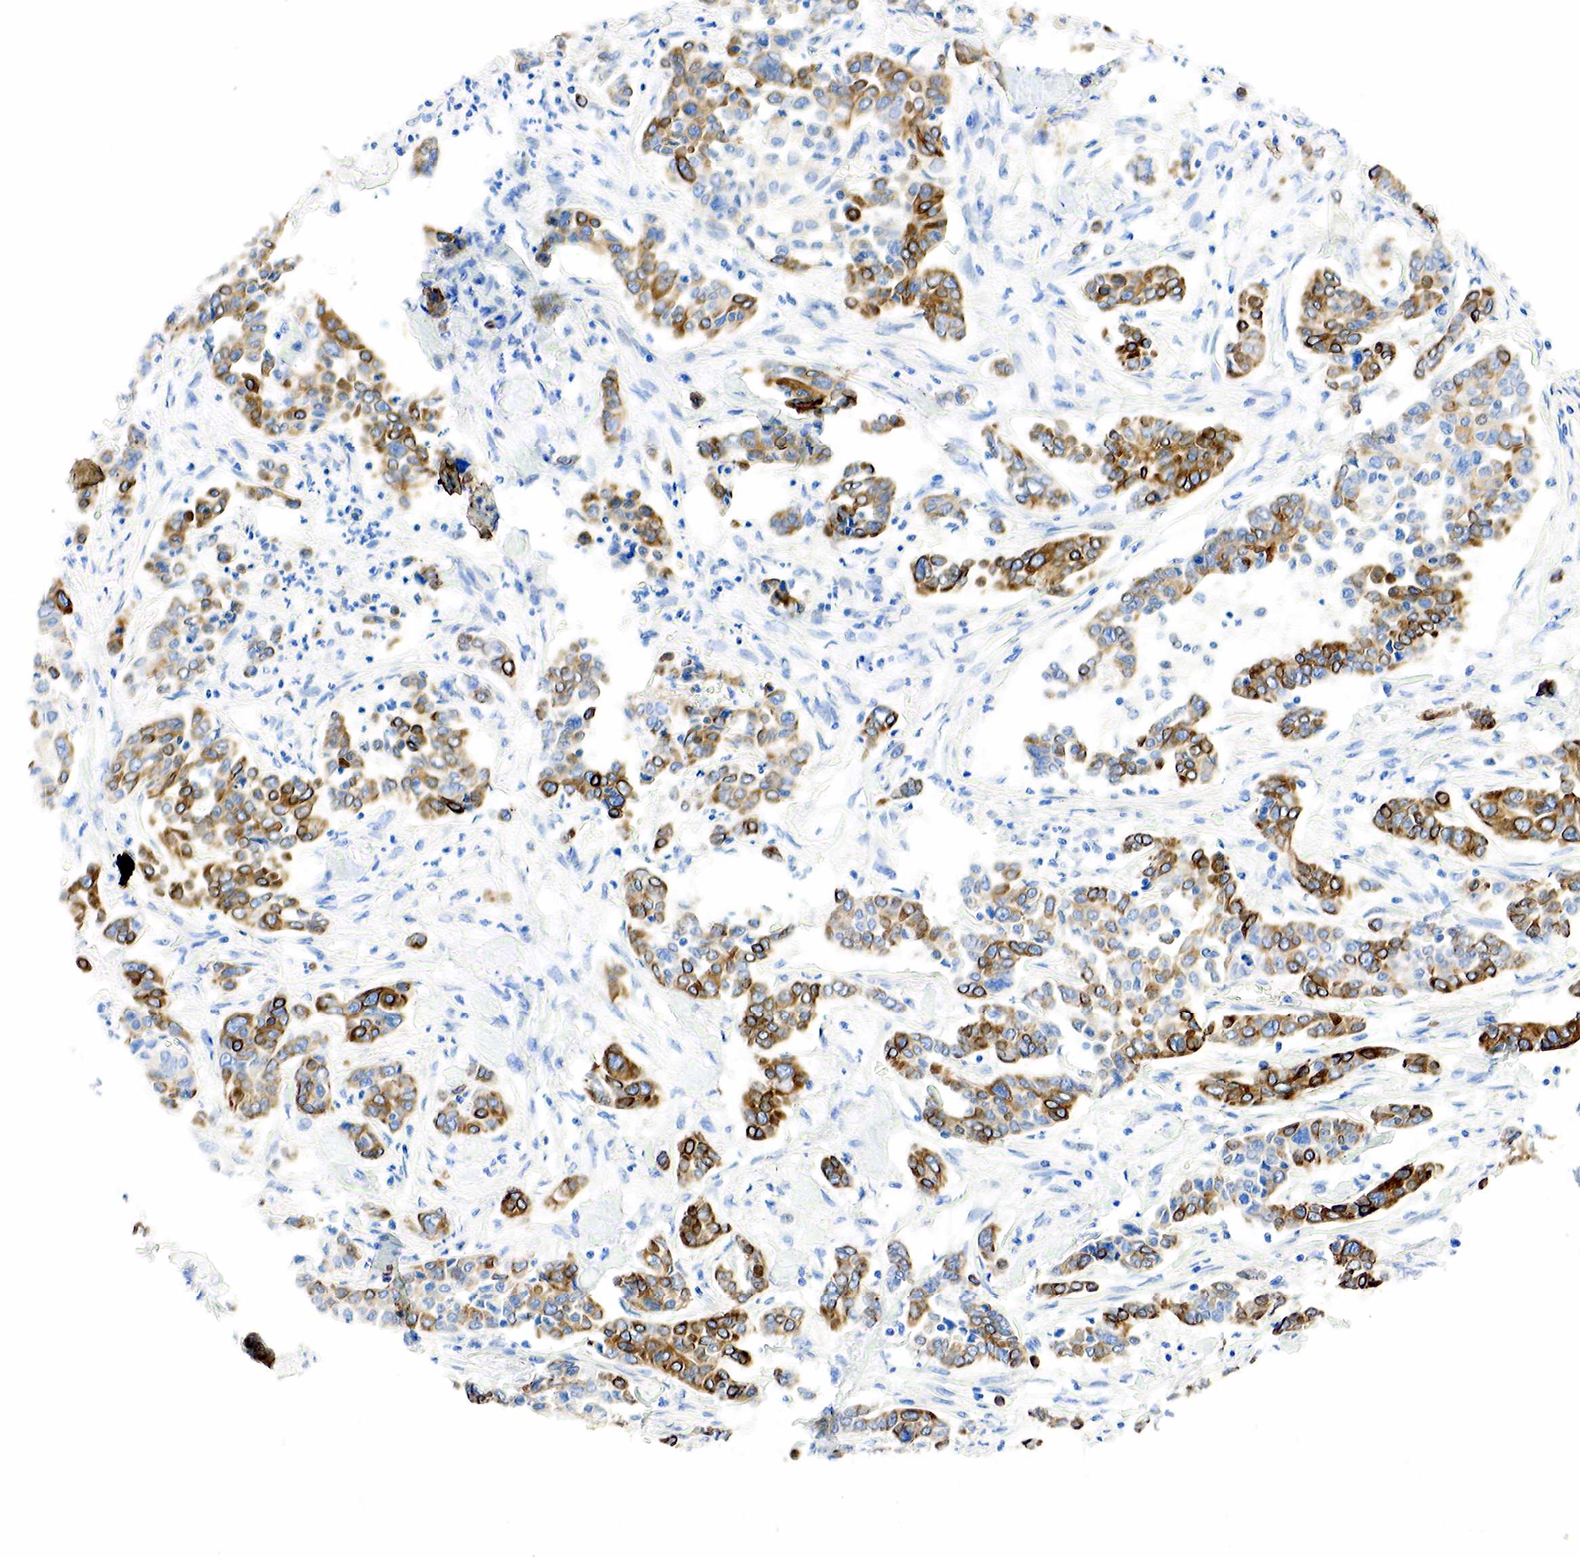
{"staining": {"intensity": "moderate", "quantity": "25%-75%", "location": "cytoplasmic/membranous"}, "tissue": "pancreatic cancer", "cell_type": "Tumor cells", "image_type": "cancer", "snomed": [{"axis": "morphology", "description": "Adenocarcinoma, NOS"}, {"axis": "topography", "description": "Pancreas"}], "caption": "Brown immunohistochemical staining in pancreatic cancer exhibits moderate cytoplasmic/membranous expression in about 25%-75% of tumor cells.", "gene": "PGR", "patient": {"sex": "female", "age": 52}}